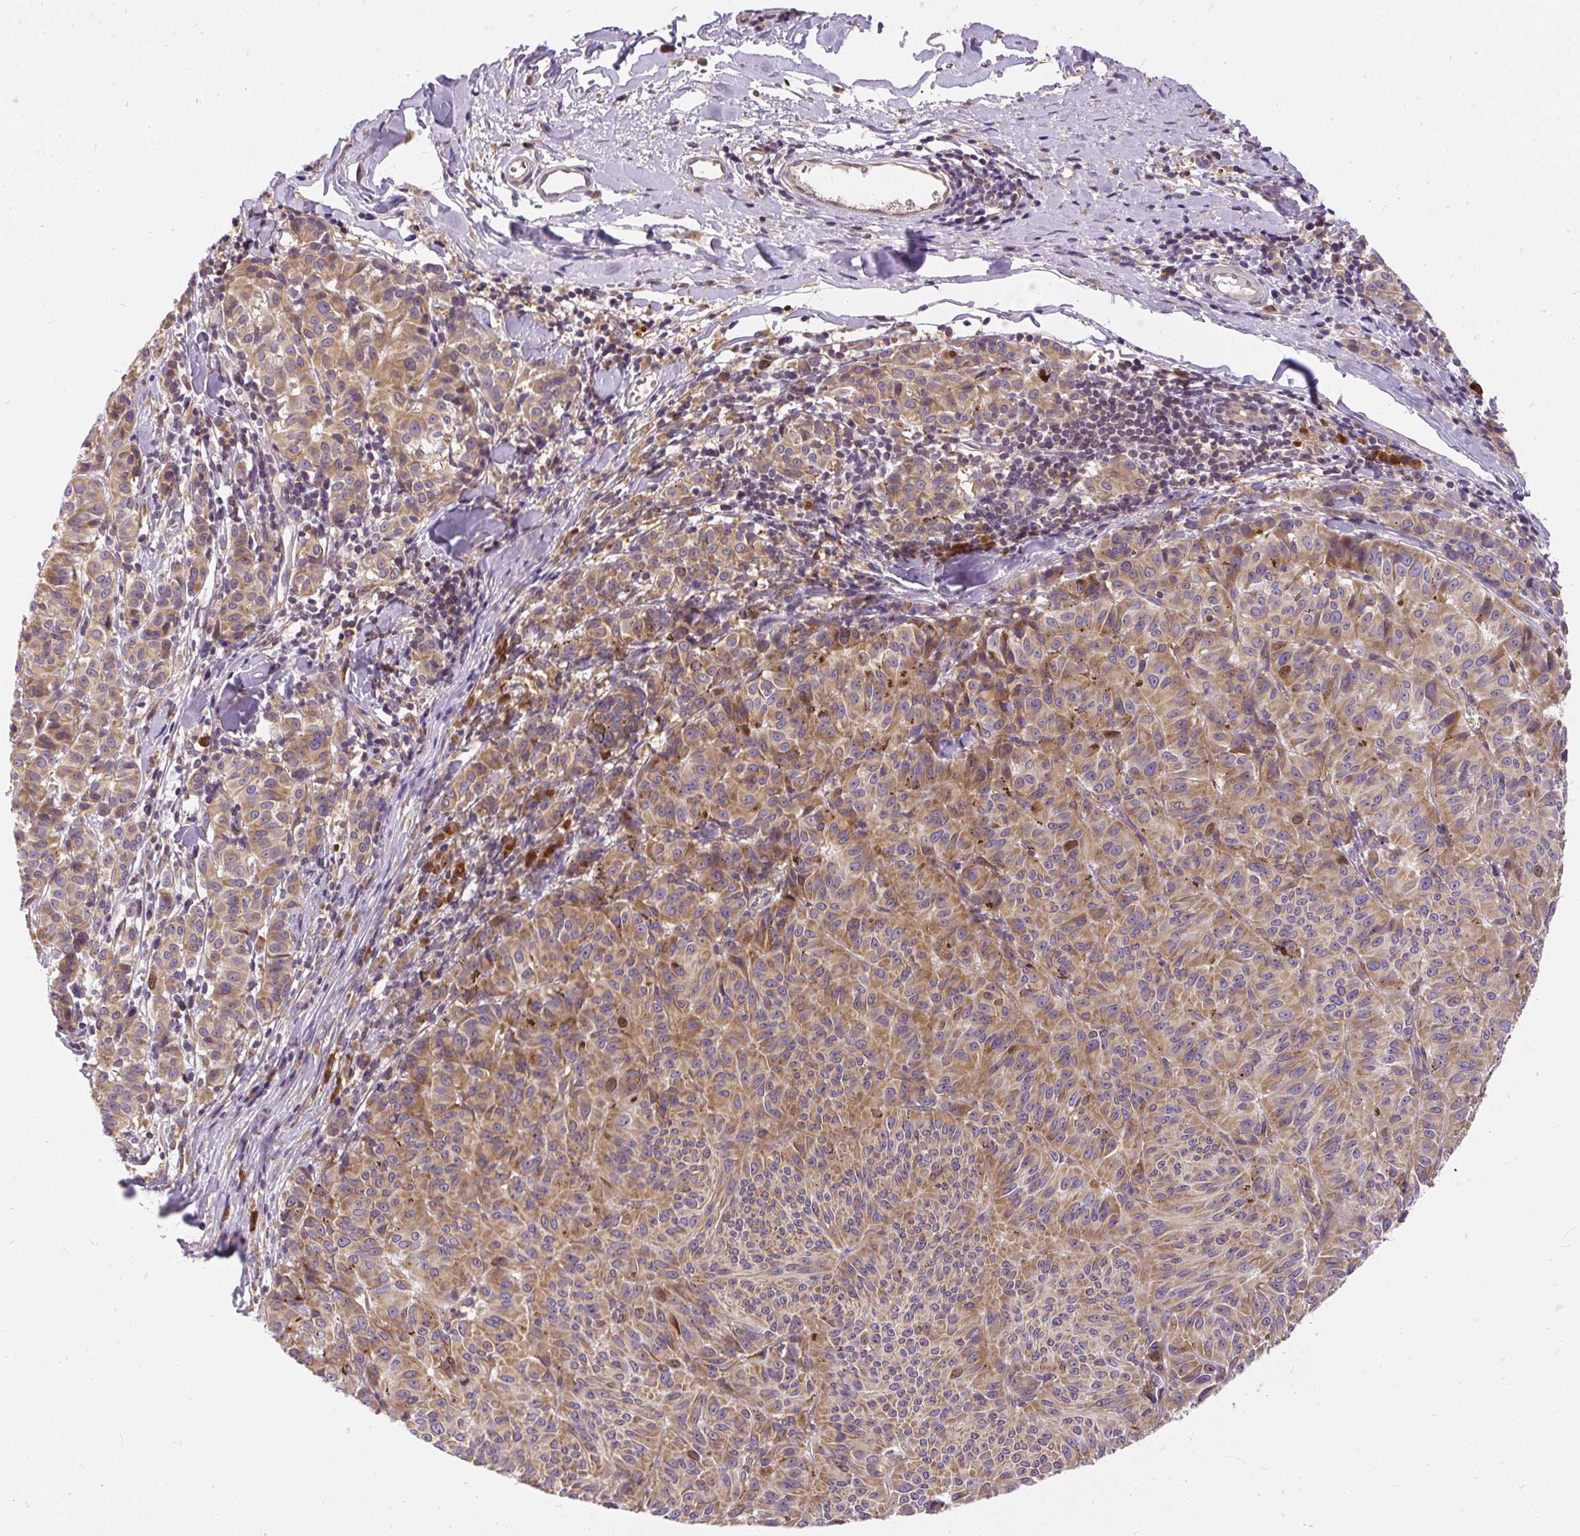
{"staining": {"intensity": "weak", "quantity": ">75%", "location": "cytoplasmic/membranous"}, "tissue": "melanoma", "cell_type": "Tumor cells", "image_type": "cancer", "snomed": [{"axis": "morphology", "description": "Malignant melanoma, NOS"}, {"axis": "topography", "description": "Skin"}], "caption": "Malignant melanoma stained for a protein exhibits weak cytoplasmic/membranous positivity in tumor cells.", "gene": "CYP20A1", "patient": {"sex": "female", "age": 72}}